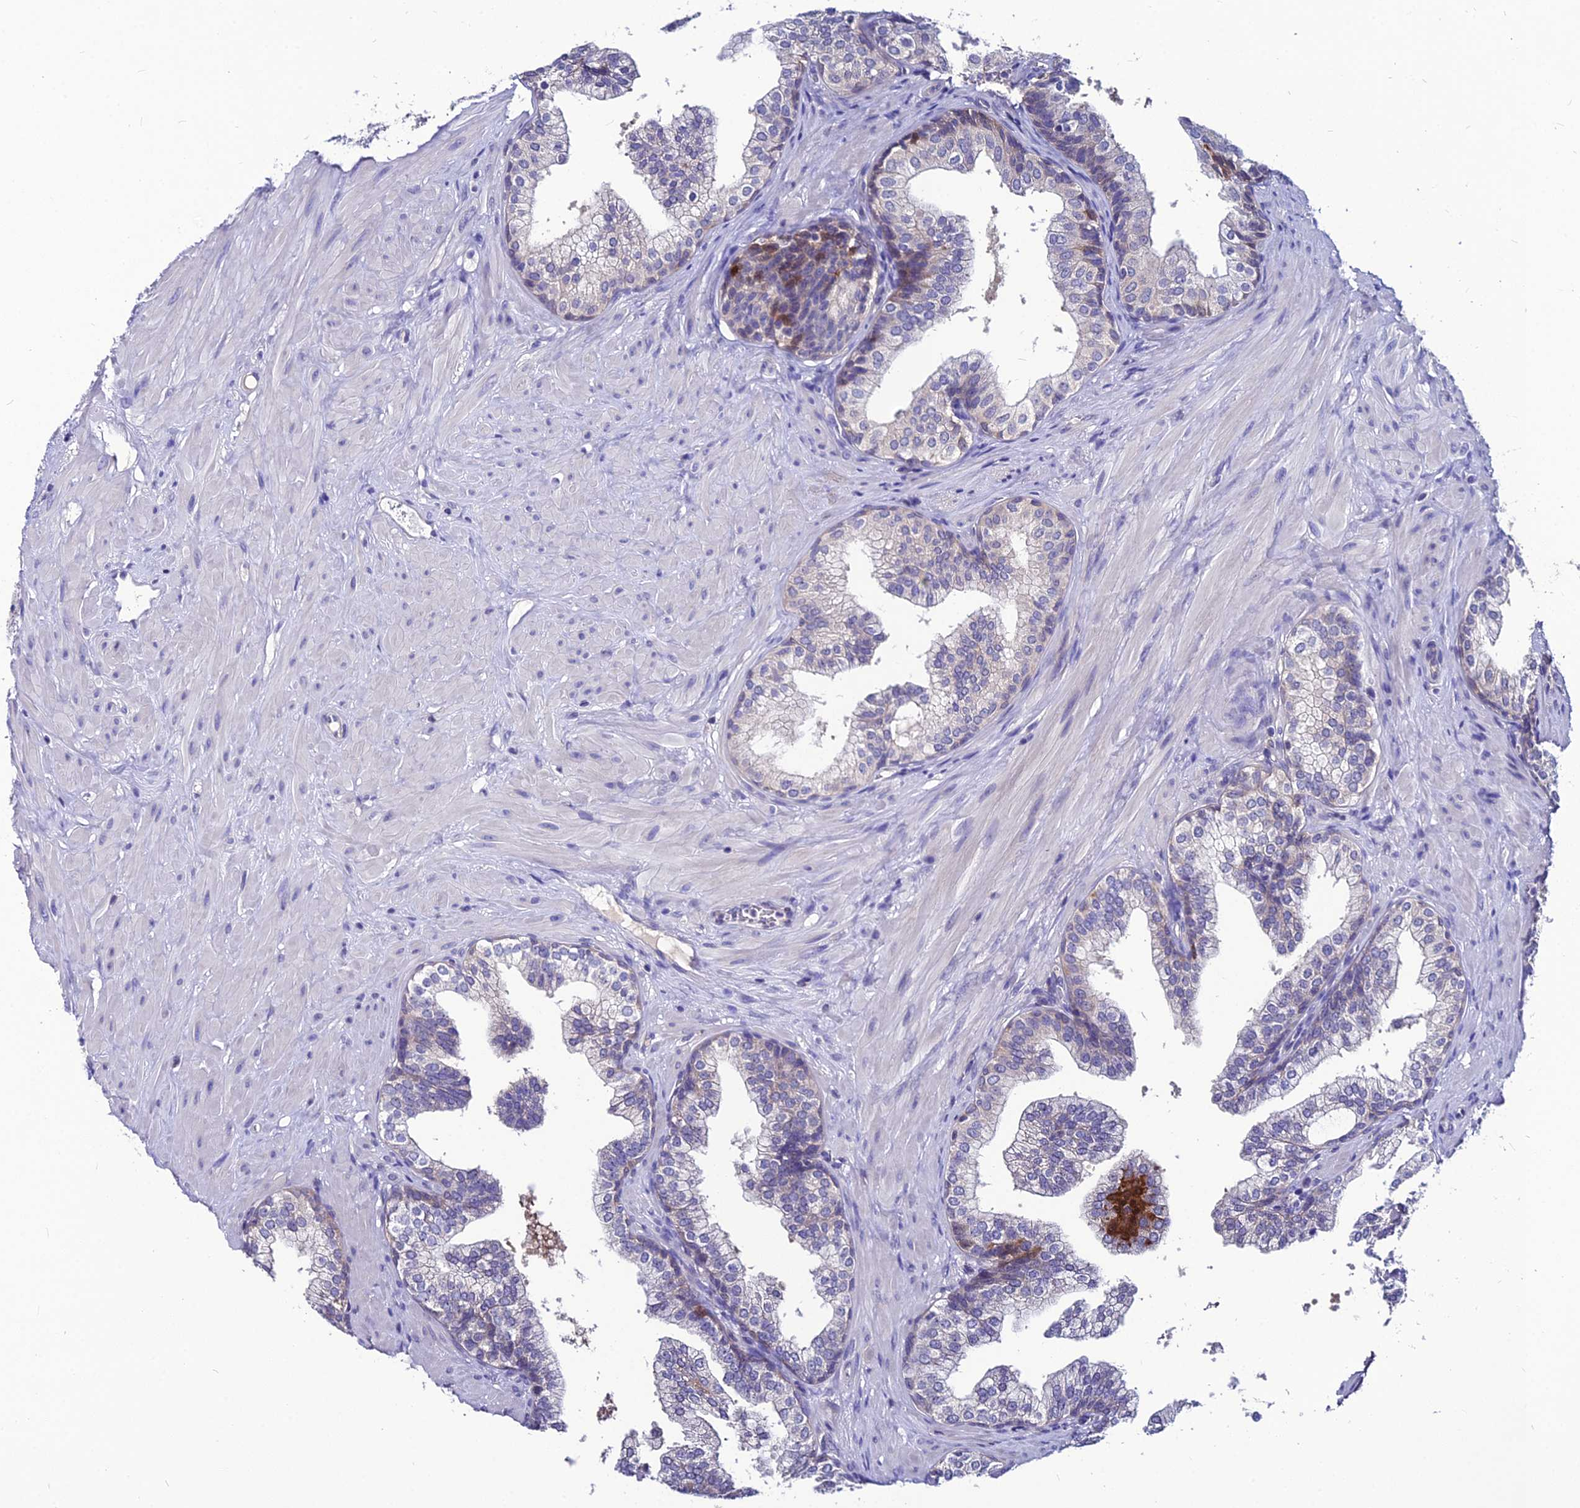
{"staining": {"intensity": "moderate", "quantity": "<25%", "location": "cytoplasmic/membranous"}, "tissue": "prostate", "cell_type": "Glandular cells", "image_type": "normal", "snomed": [{"axis": "morphology", "description": "Normal tissue, NOS"}, {"axis": "topography", "description": "Prostate"}], "caption": "A brown stain shows moderate cytoplasmic/membranous staining of a protein in glandular cells of unremarkable human prostate. Immunohistochemistry (ihc) stains the protein in brown and the nuclei are stained blue.", "gene": "LGALS7", "patient": {"sex": "male", "age": 60}}